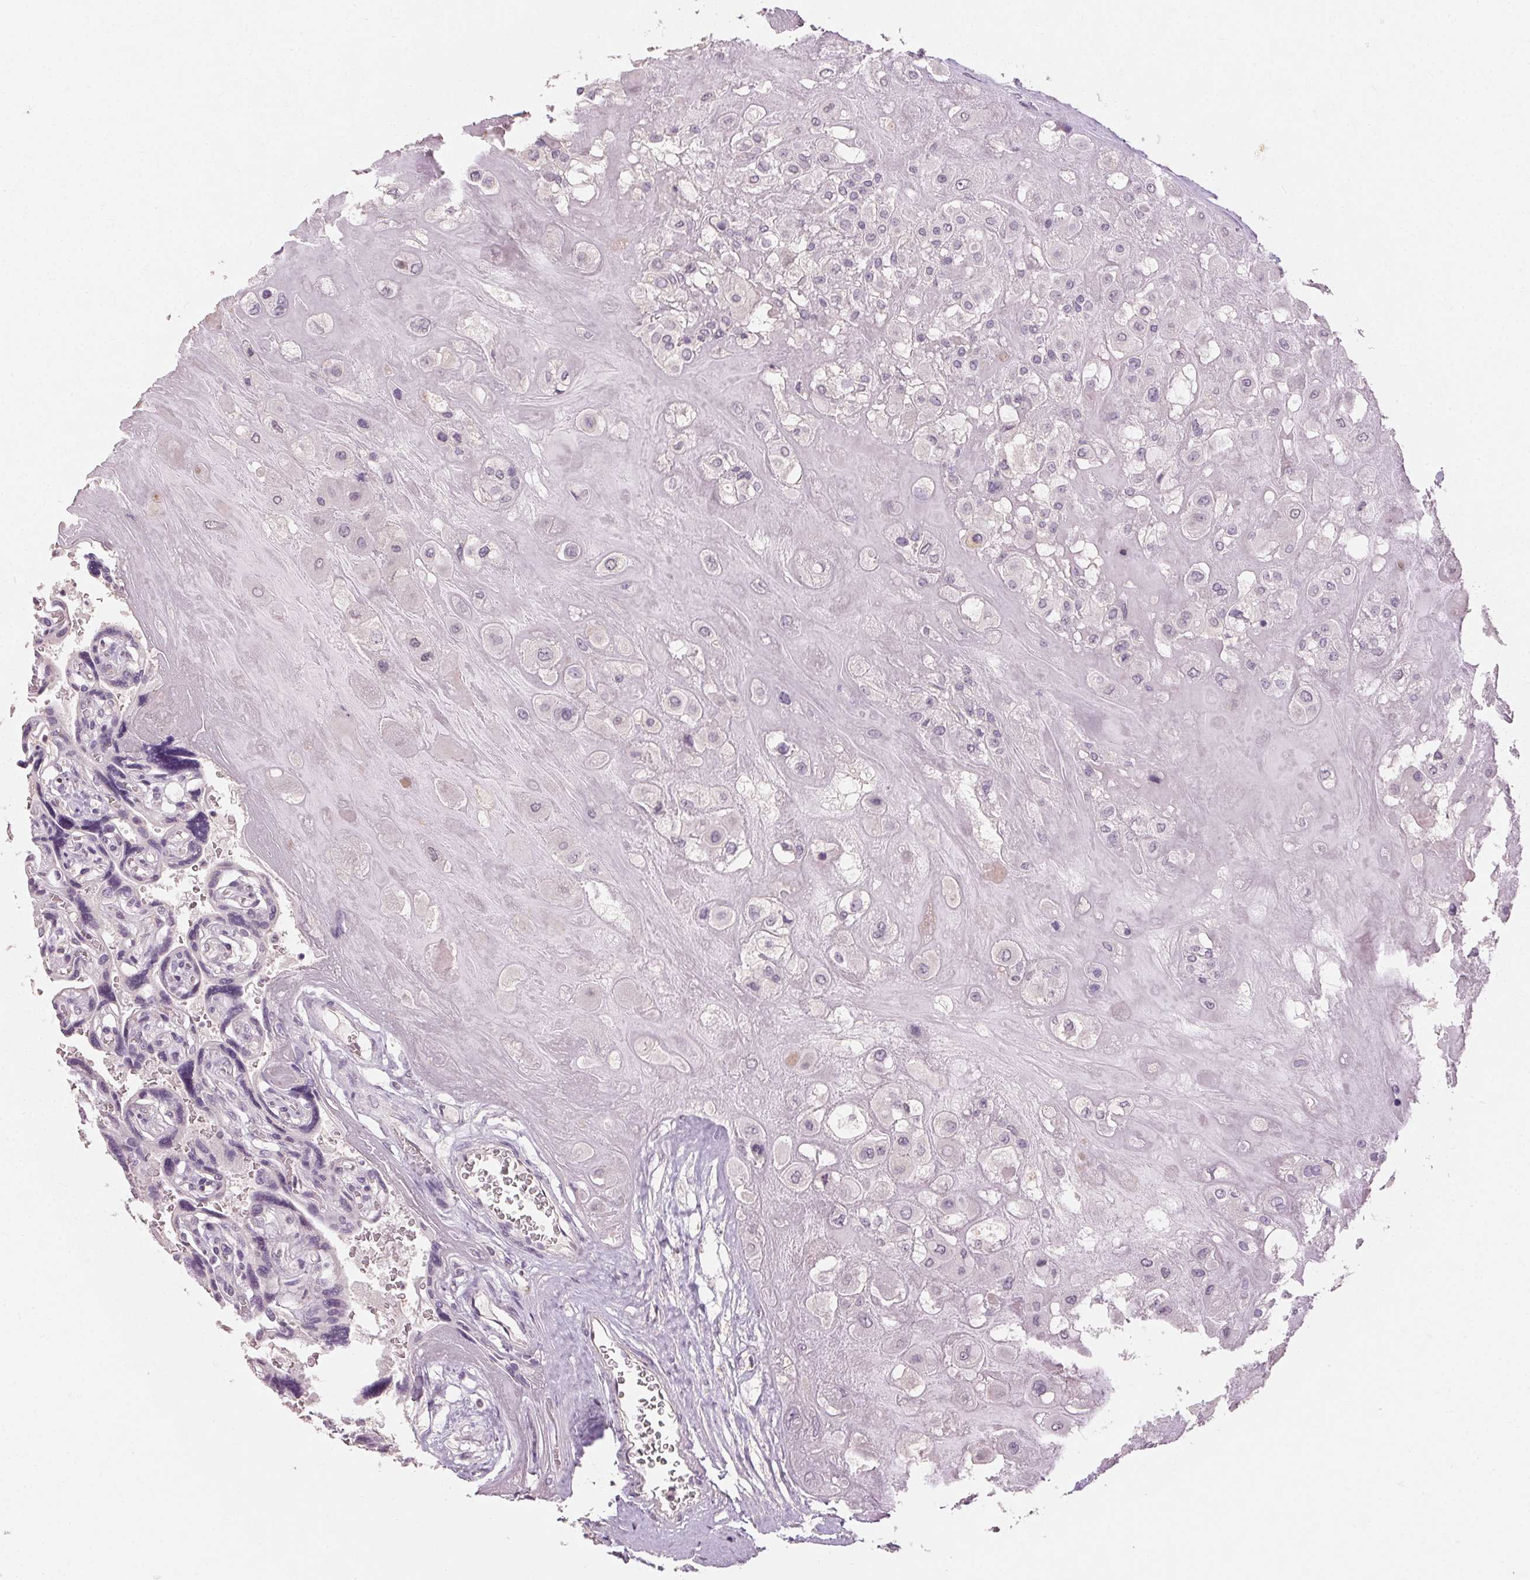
{"staining": {"intensity": "negative", "quantity": "none", "location": "none"}, "tissue": "placenta", "cell_type": "Decidual cells", "image_type": "normal", "snomed": [{"axis": "morphology", "description": "Normal tissue, NOS"}, {"axis": "topography", "description": "Placenta"}], "caption": "A high-resolution image shows immunohistochemistry staining of normal placenta, which reveals no significant staining in decidual cells.", "gene": "CLTRN", "patient": {"sex": "female", "age": 32}}